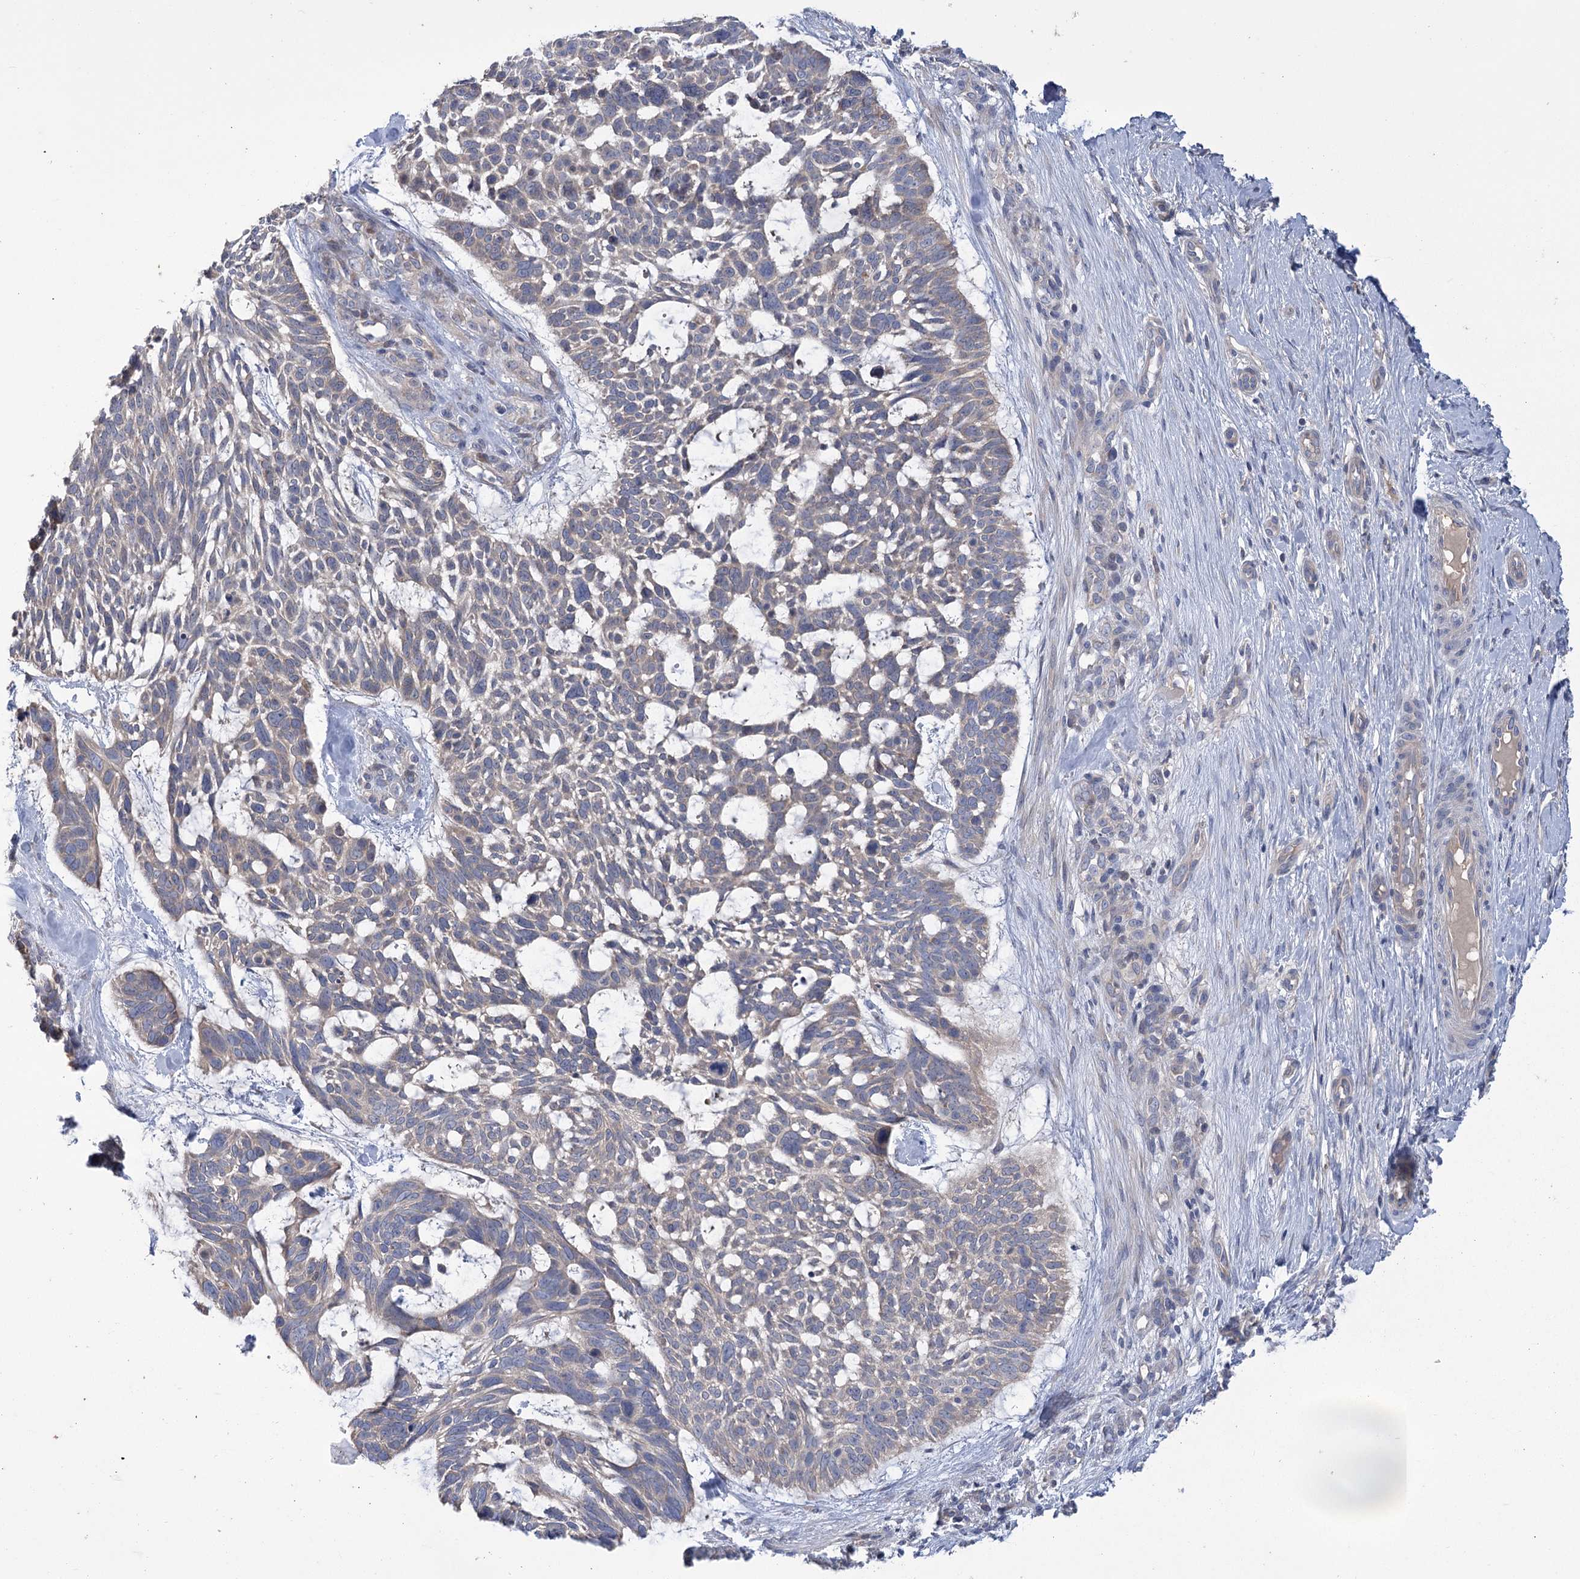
{"staining": {"intensity": "weak", "quantity": "<25%", "location": "cytoplasmic/membranous"}, "tissue": "skin cancer", "cell_type": "Tumor cells", "image_type": "cancer", "snomed": [{"axis": "morphology", "description": "Basal cell carcinoma"}, {"axis": "topography", "description": "Skin"}], "caption": "The immunohistochemistry (IHC) histopathology image has no significant expression in tumor cells of skin cancer (basal cell carcinoma) tissue.", "gene": "PBLD", "patient": {"sex": "male", "age": 88}}